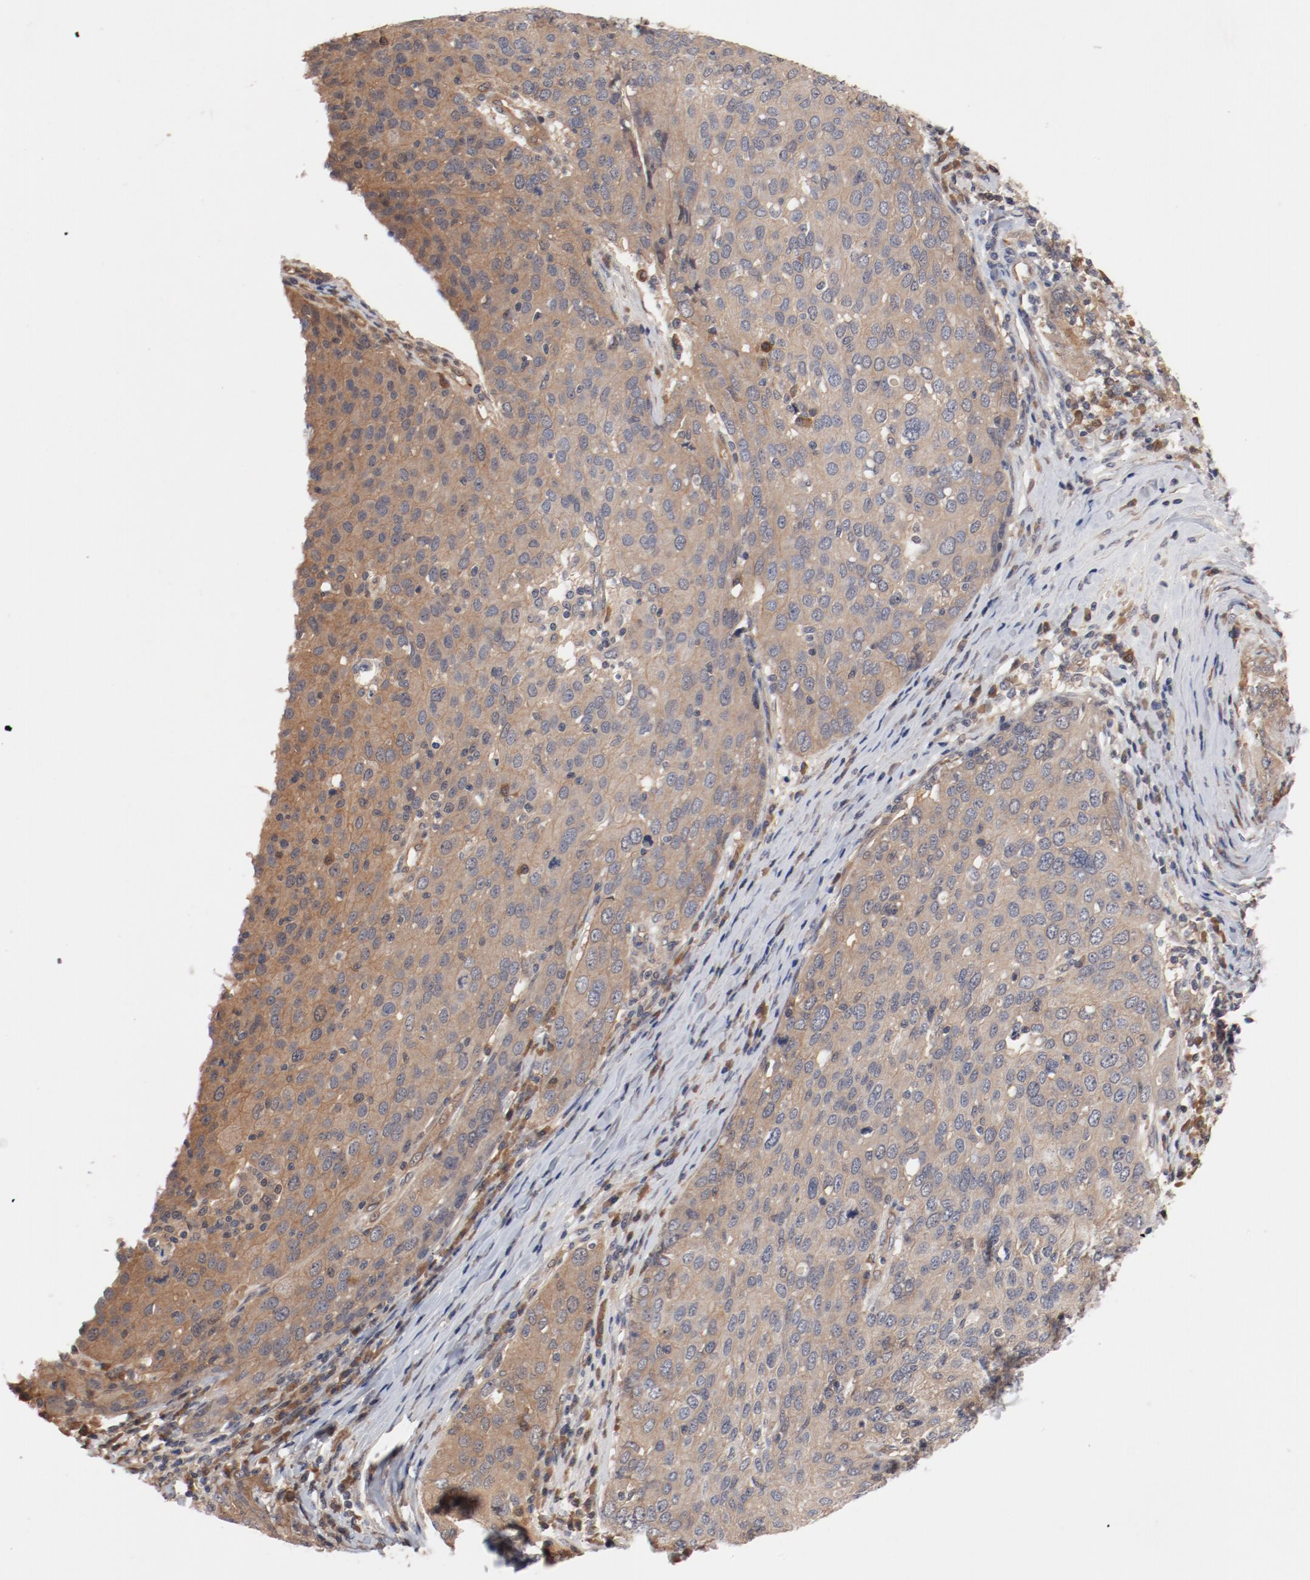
{"staining": {"intensity": "moderate", "quantity": ">75%", "location": "cytoplasmic/membranous"}, "tissue": "ovarian cancer", "cell_type": "Tumor cells", "image_type": "cancer", "snomed": [{"axis": "morphology", "description": "Carcinoma, endometroid"}, {"axis": "topography", "description": "Ovary"}], "caption": "Endometroid carcinoma (ovarian) tissue displays moderate cytoplasmic/membranous positivity in about >75% of tumor cells", "gene": "PITPNM2", "patient": {"sex": "female", "age": 50}}